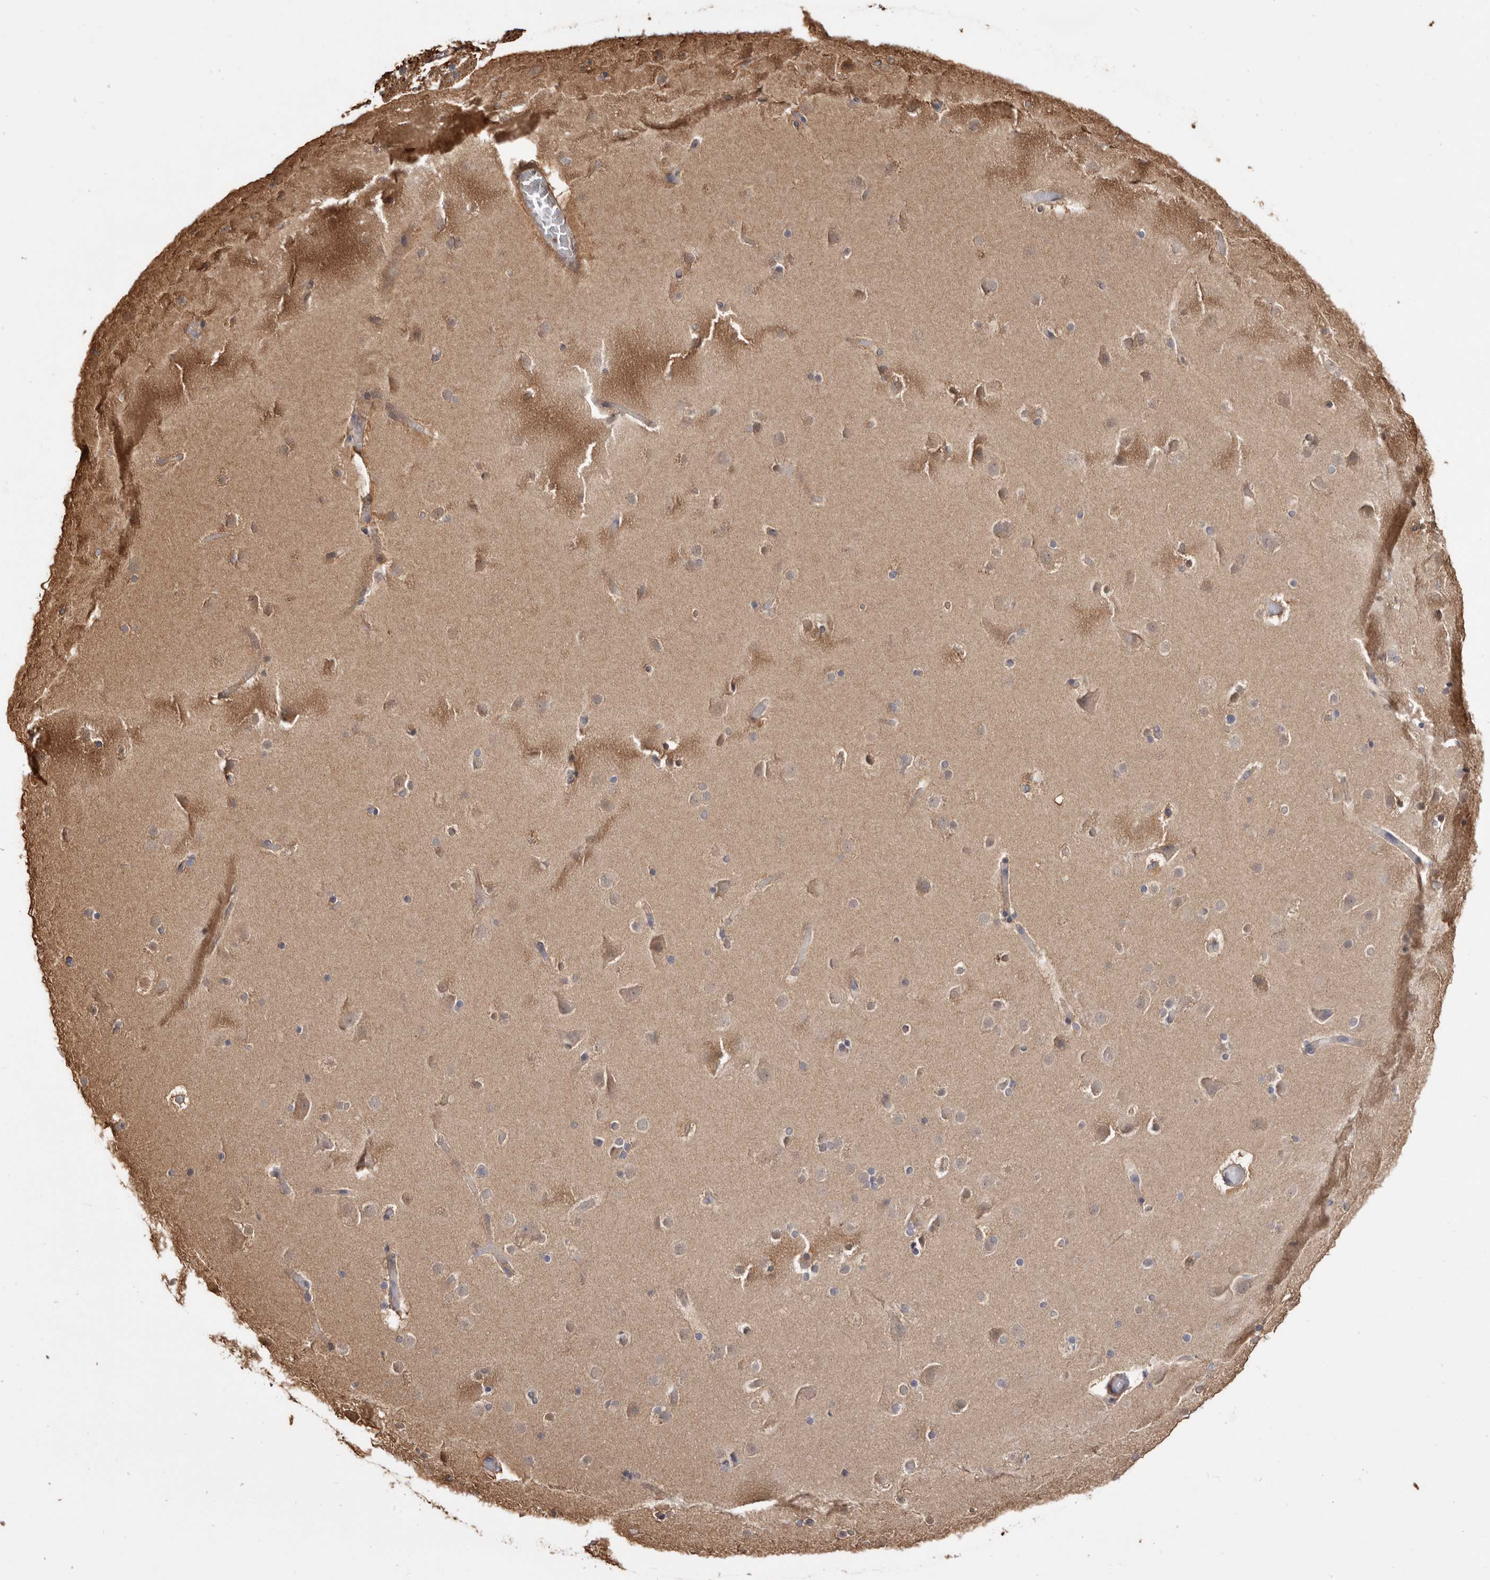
{"staining": {"intensity": "weak", "quantity": ">75%", "location": "cytoplasmic/membranous"}, "tissue": "cerebral cortex", "cell_type": "Endothelial cells", "image_type": "normal", "snomed": [{"axis": "morphology", "description": "Normal tissue, NOS"}, {"axis": "topography", "description": "Cerebral cortex"}], "caption": "Protein expression analysis of normal cerebral cortex displays weak cytoplasmic/membranous staining in about >75% of endothelial cells. The protein of interest is stained brown, and the nuclei are stained in blue (DAB IHC with brightfield microscopy, high magnification).", "gene": "PKM", "patient": {"sex": "male", "age": 57}}